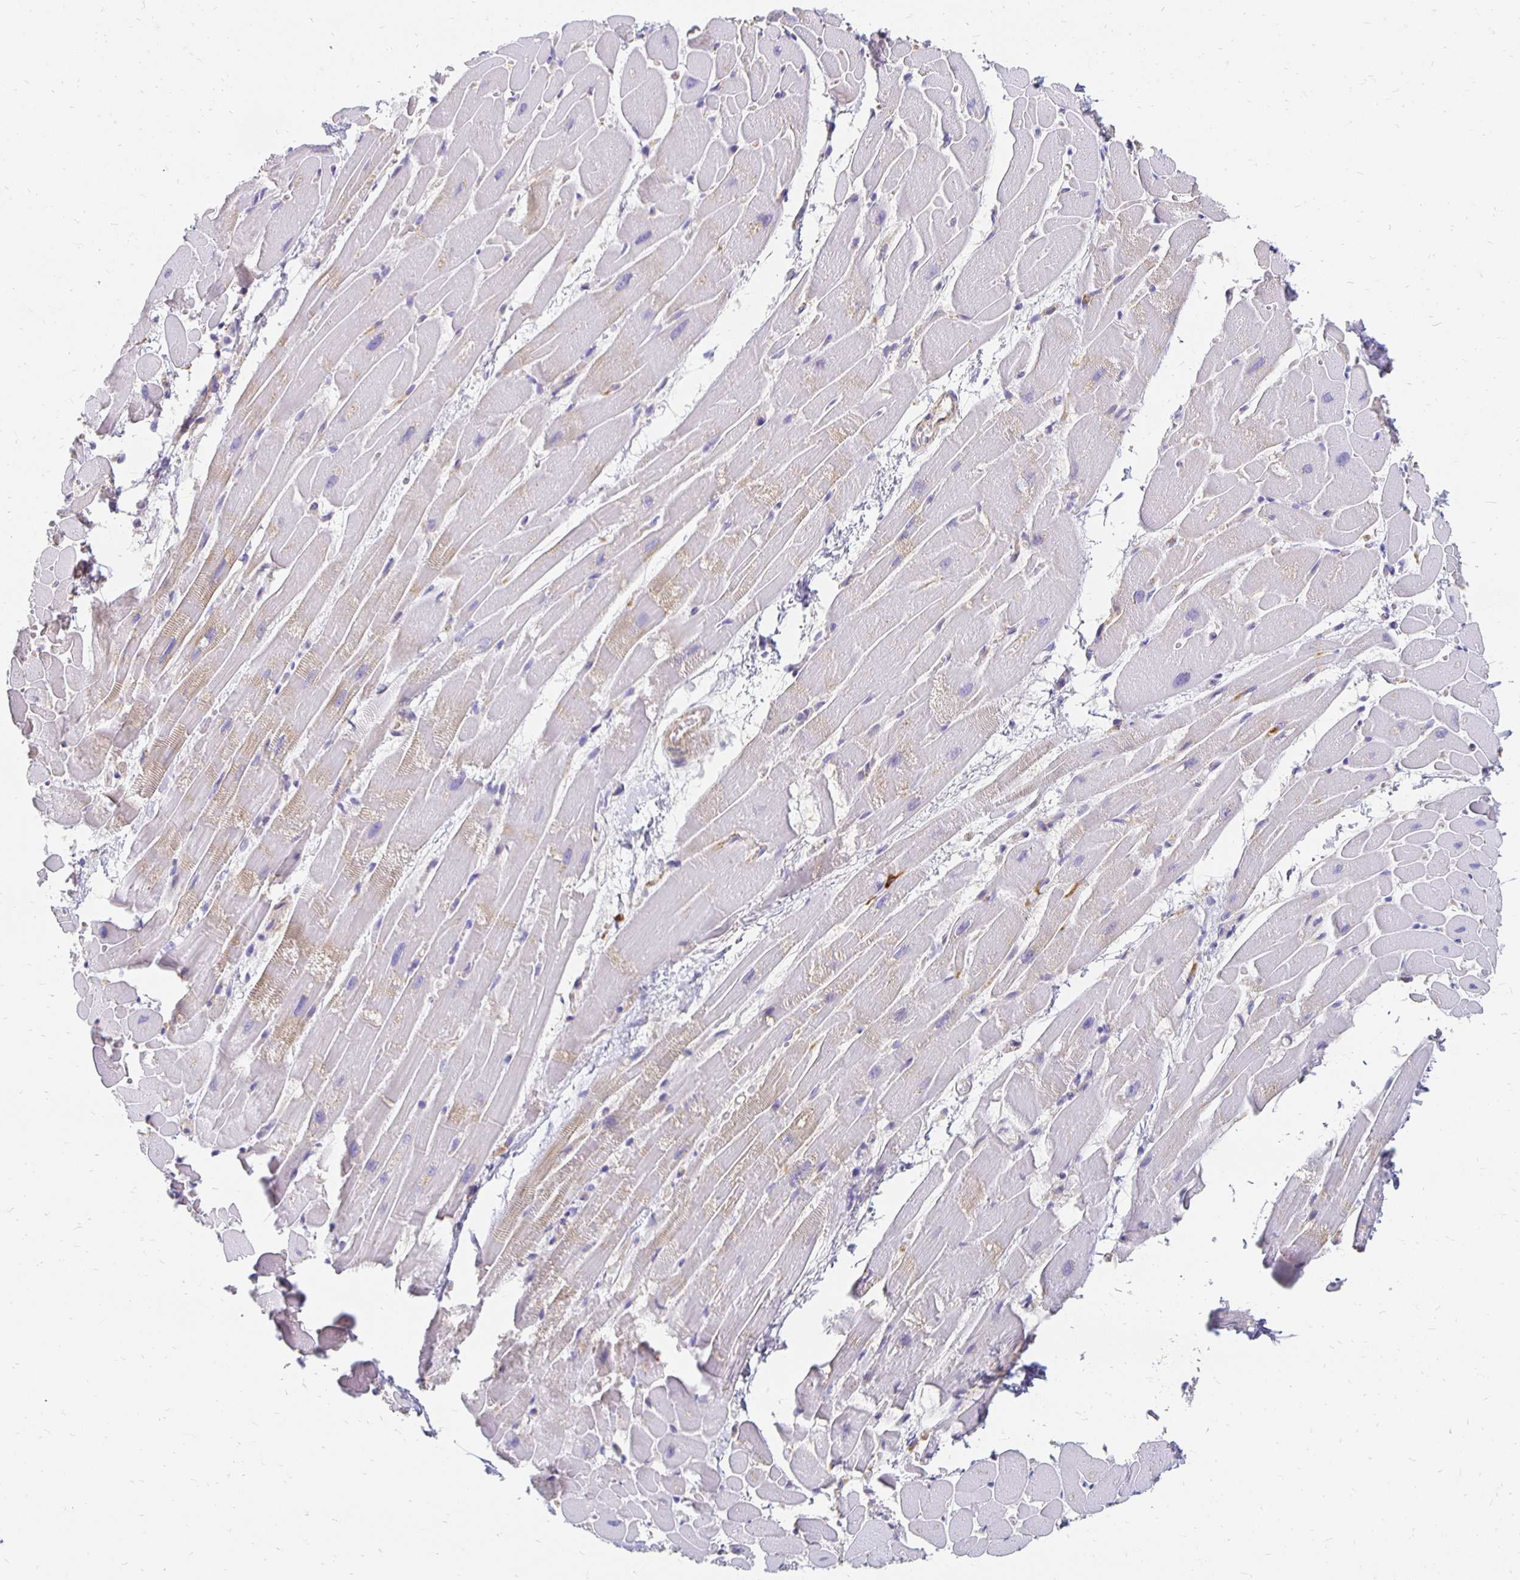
{"staining": {"intensity": "weak", "quantity": "<25%", "location": "cytoplasmic/membranous"}, "tissue": "heart muscle", "cell_type": "Cardiomyocytes", "image_type": "normal", "snomed": [{"axis": "morphology", "description": "Normal tissue, NOS"}, {"axis": "topography", "description": "Heart"}], "caption": "An immunohistochemistry (IHC) histopathology image of normal heart muscle is shown. There is no staining in cardiomyocytes of heart muscle.", "gene": "APOB", "patient": {"sex": "male", "age": 37}}